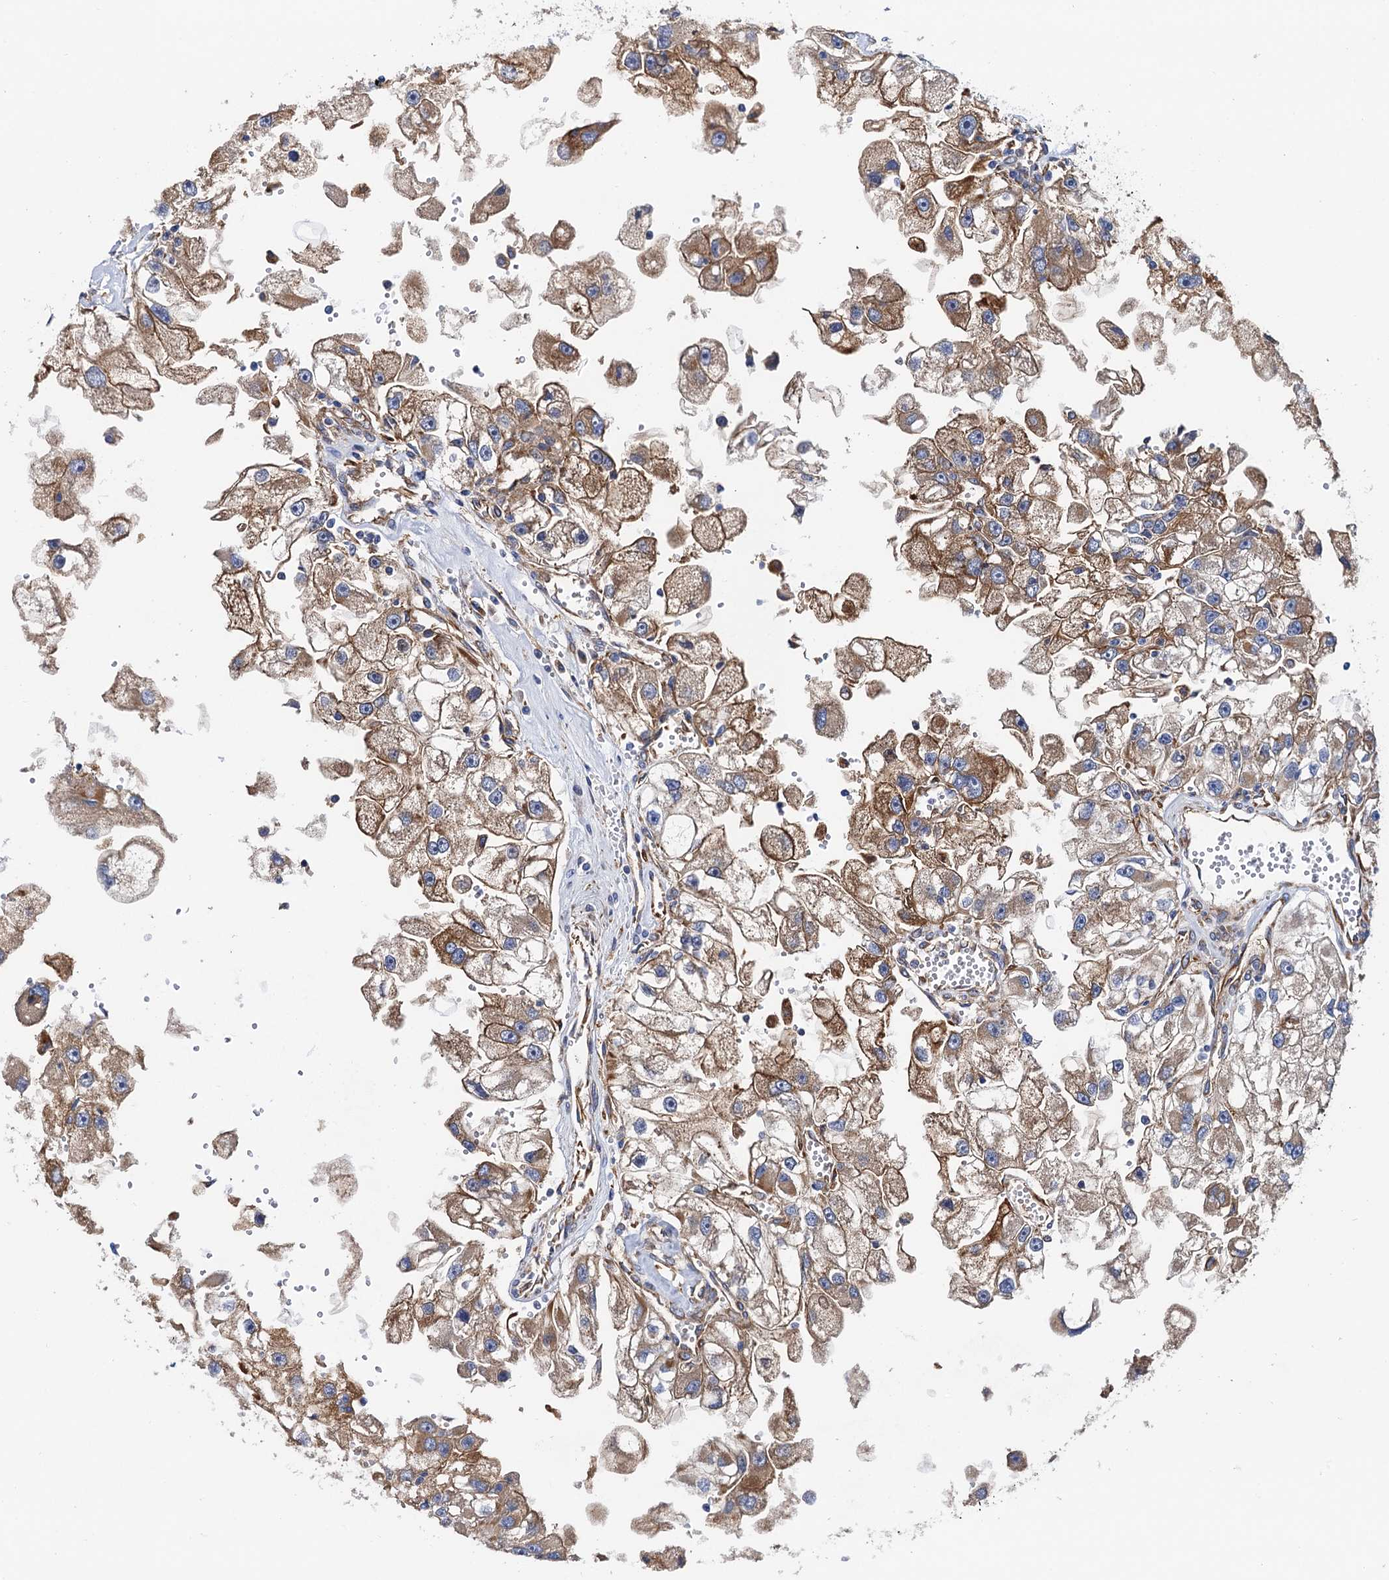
{"staining": {"intensity": "moderate", "quantity": ">75%", "location": "cytoplasmic/membranous"}, "tissue": "renal cancer", "cell_type": "Tumor cells", "image_type": "cancer", "snomed": [{"axis": "morphology", "description": "Adenocarcinoma, NOS"}, {"axis": "topography", "description": "Kidney"}], "caption": "Immunohistochemistry (DAB (3,3'-diaminobenzidine)) staining of human renal cancer (adenocarcinoma) shows moderate cytoplasmic/membranous protein expression in approximately >75% of tumor cells. The protein is shown in brown color, while the nuclei are stained blue.", "gene": "MRPL48", "patient": {"sex": "male", "age": 63}}